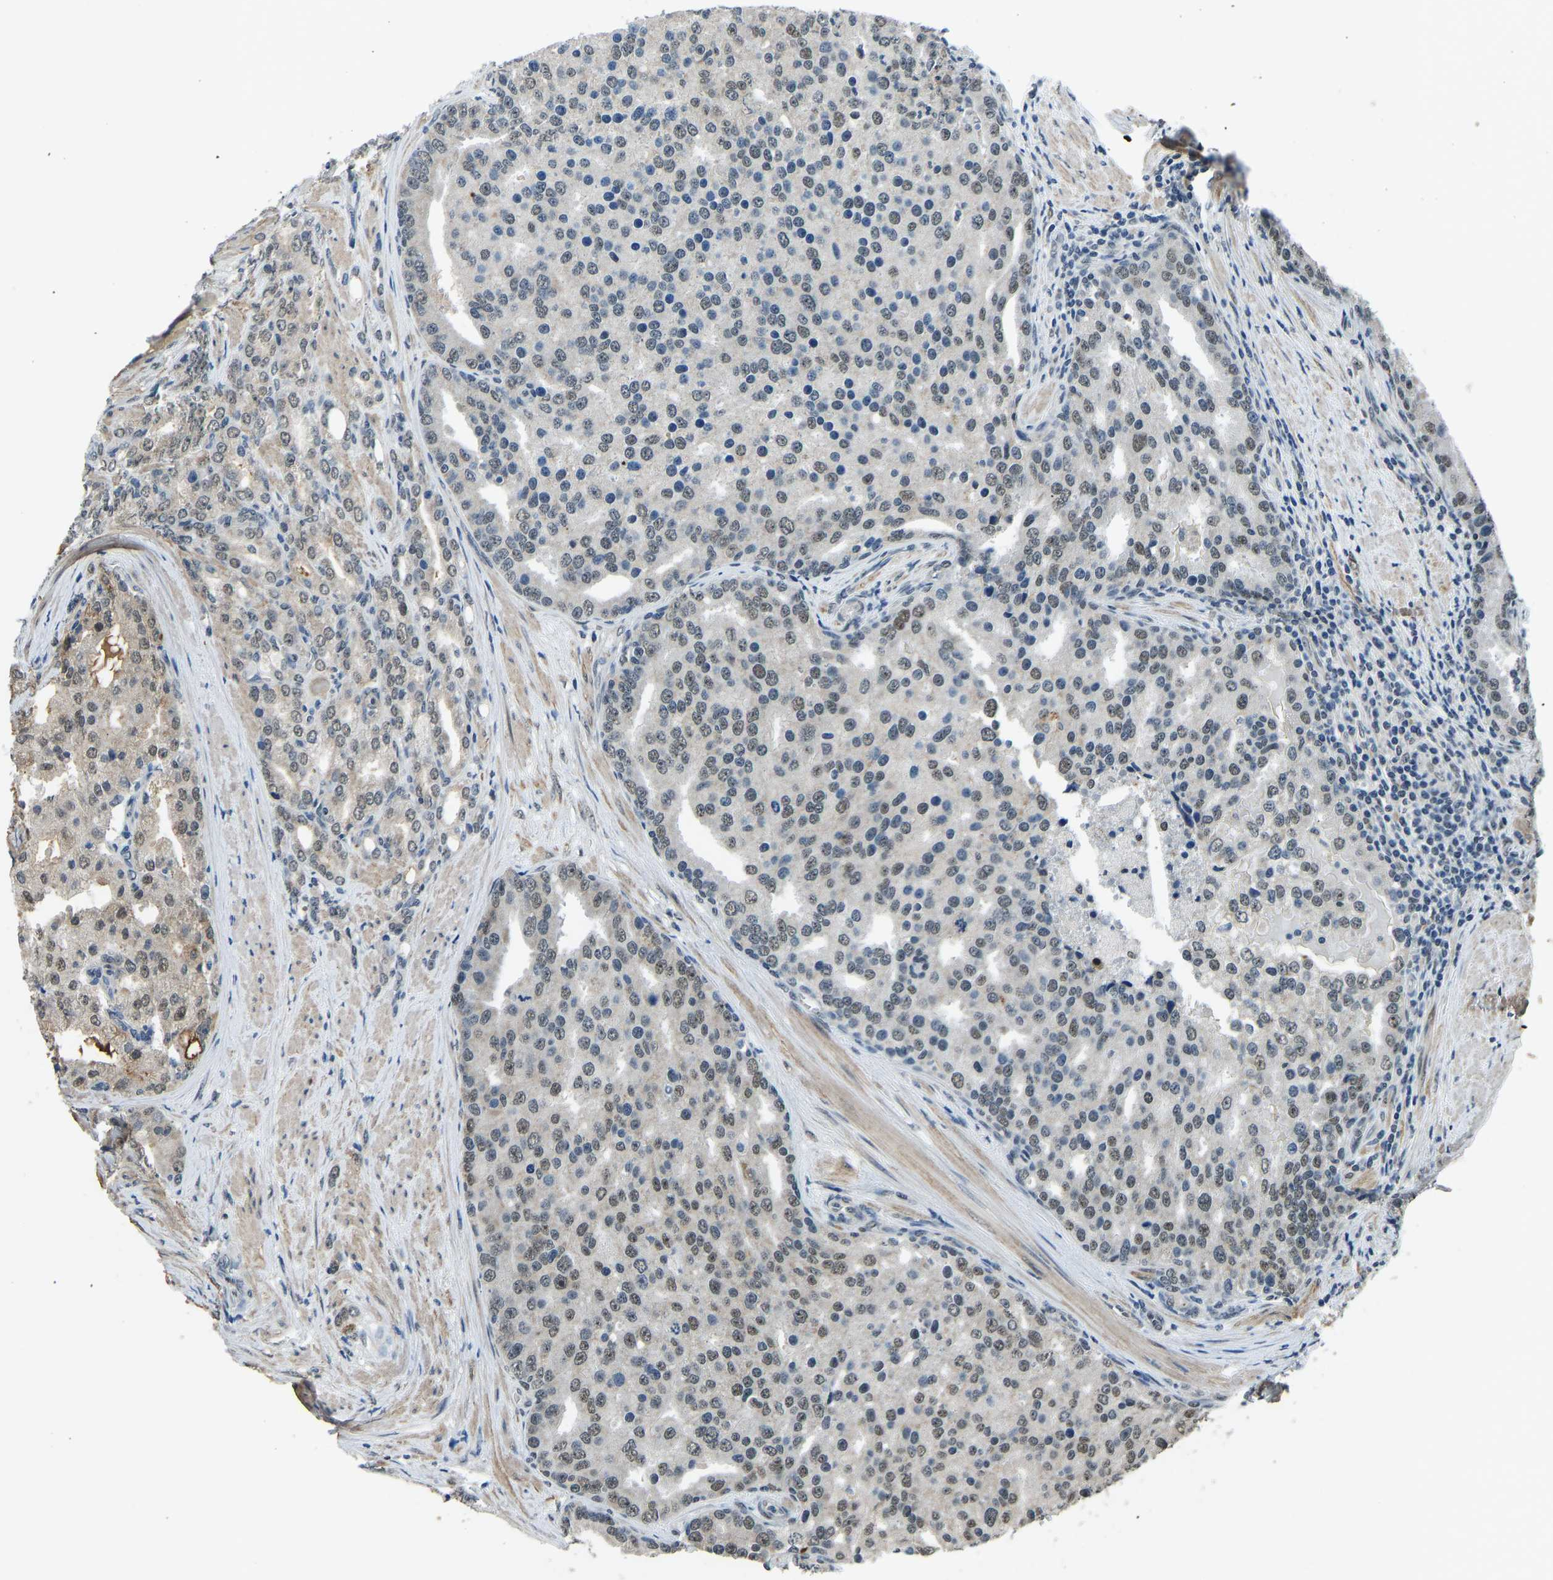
{"staining": {"intensity": "weak", "quantity": "25%-75%", "location": "nuclear"}, "tissue": "prostate cancer", "cell_type": "Tumor cells", "image_type": "cancer", "snomed": [{"axis": "morphology", "description": "Adenocarcinoma, High grade"}, {"axis": "topography", "description": "Prostate"}], "caption": "Immunohistochemical staining of human prostate cancer demonstrates low levels of weak nuclear expression in about 25%-75% of tumor cells.", "gene": "FOS", "patient": {"sex": "male", "age": 50}}